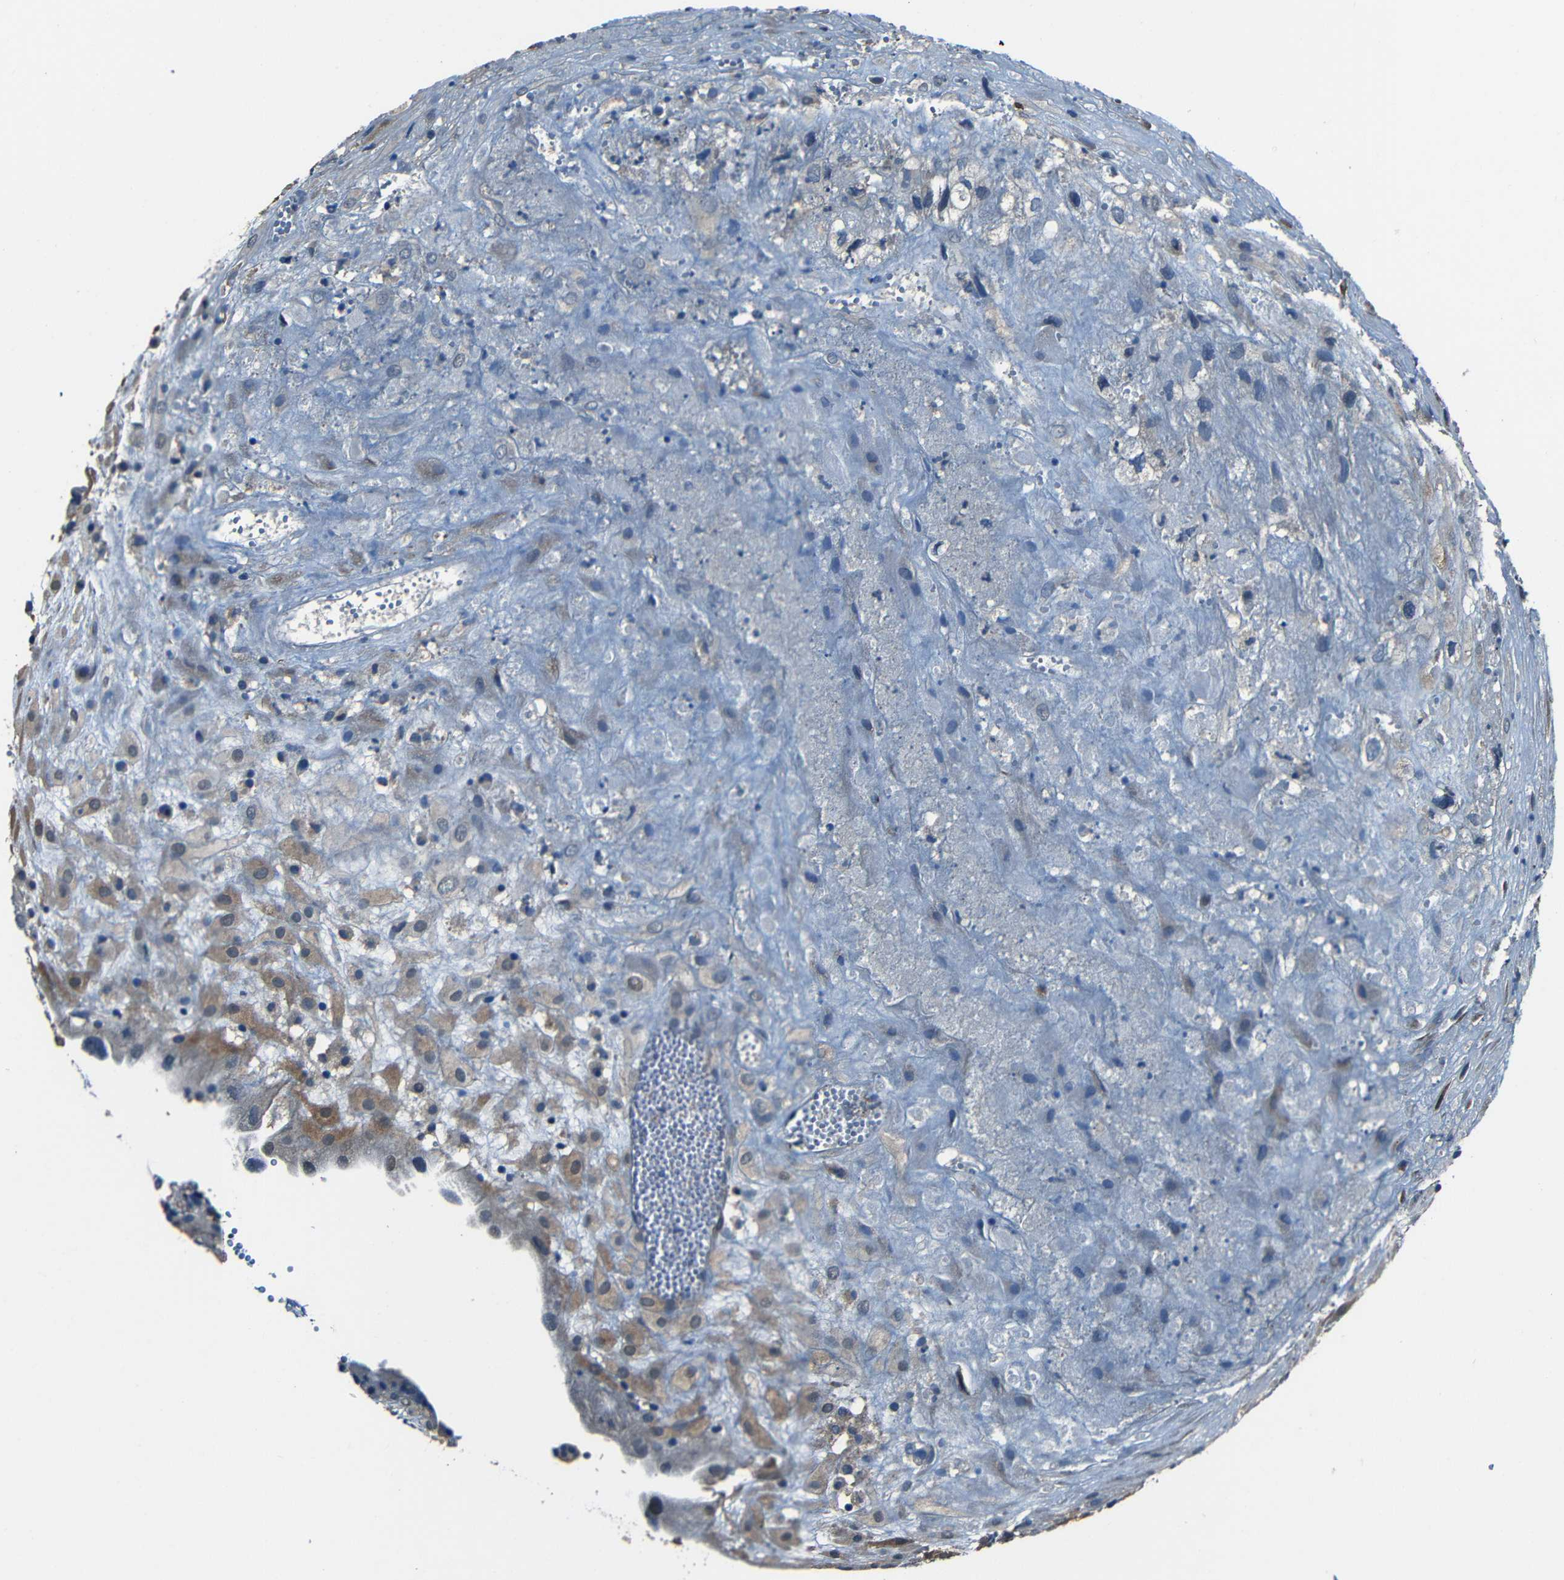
{"staining": {"intensity": "weak", "quantity": "25%-75%", "location": "cytoplasmic/membranous"}, "tissue": "placenta", "cell_type": "Decidual cells", "image_type": "normal", "snomed": [{"axis": "morphology", "description": "Normal tissue, NOS"}, {"axis": "topography", "description": "Placenta"}], "caption": "Protein staining of normal placenta reveals weak cytoplasmic/membranous staining in approximately 25%-75% of decidual cells. (Stains: DAB (3,3'-diaminobenzidine) in brown, nuclei in blue, Microscopy: brightfield microscopy at high magnification).", "gene": "SLA", "patient": {"sex": "female", "age": 18}}